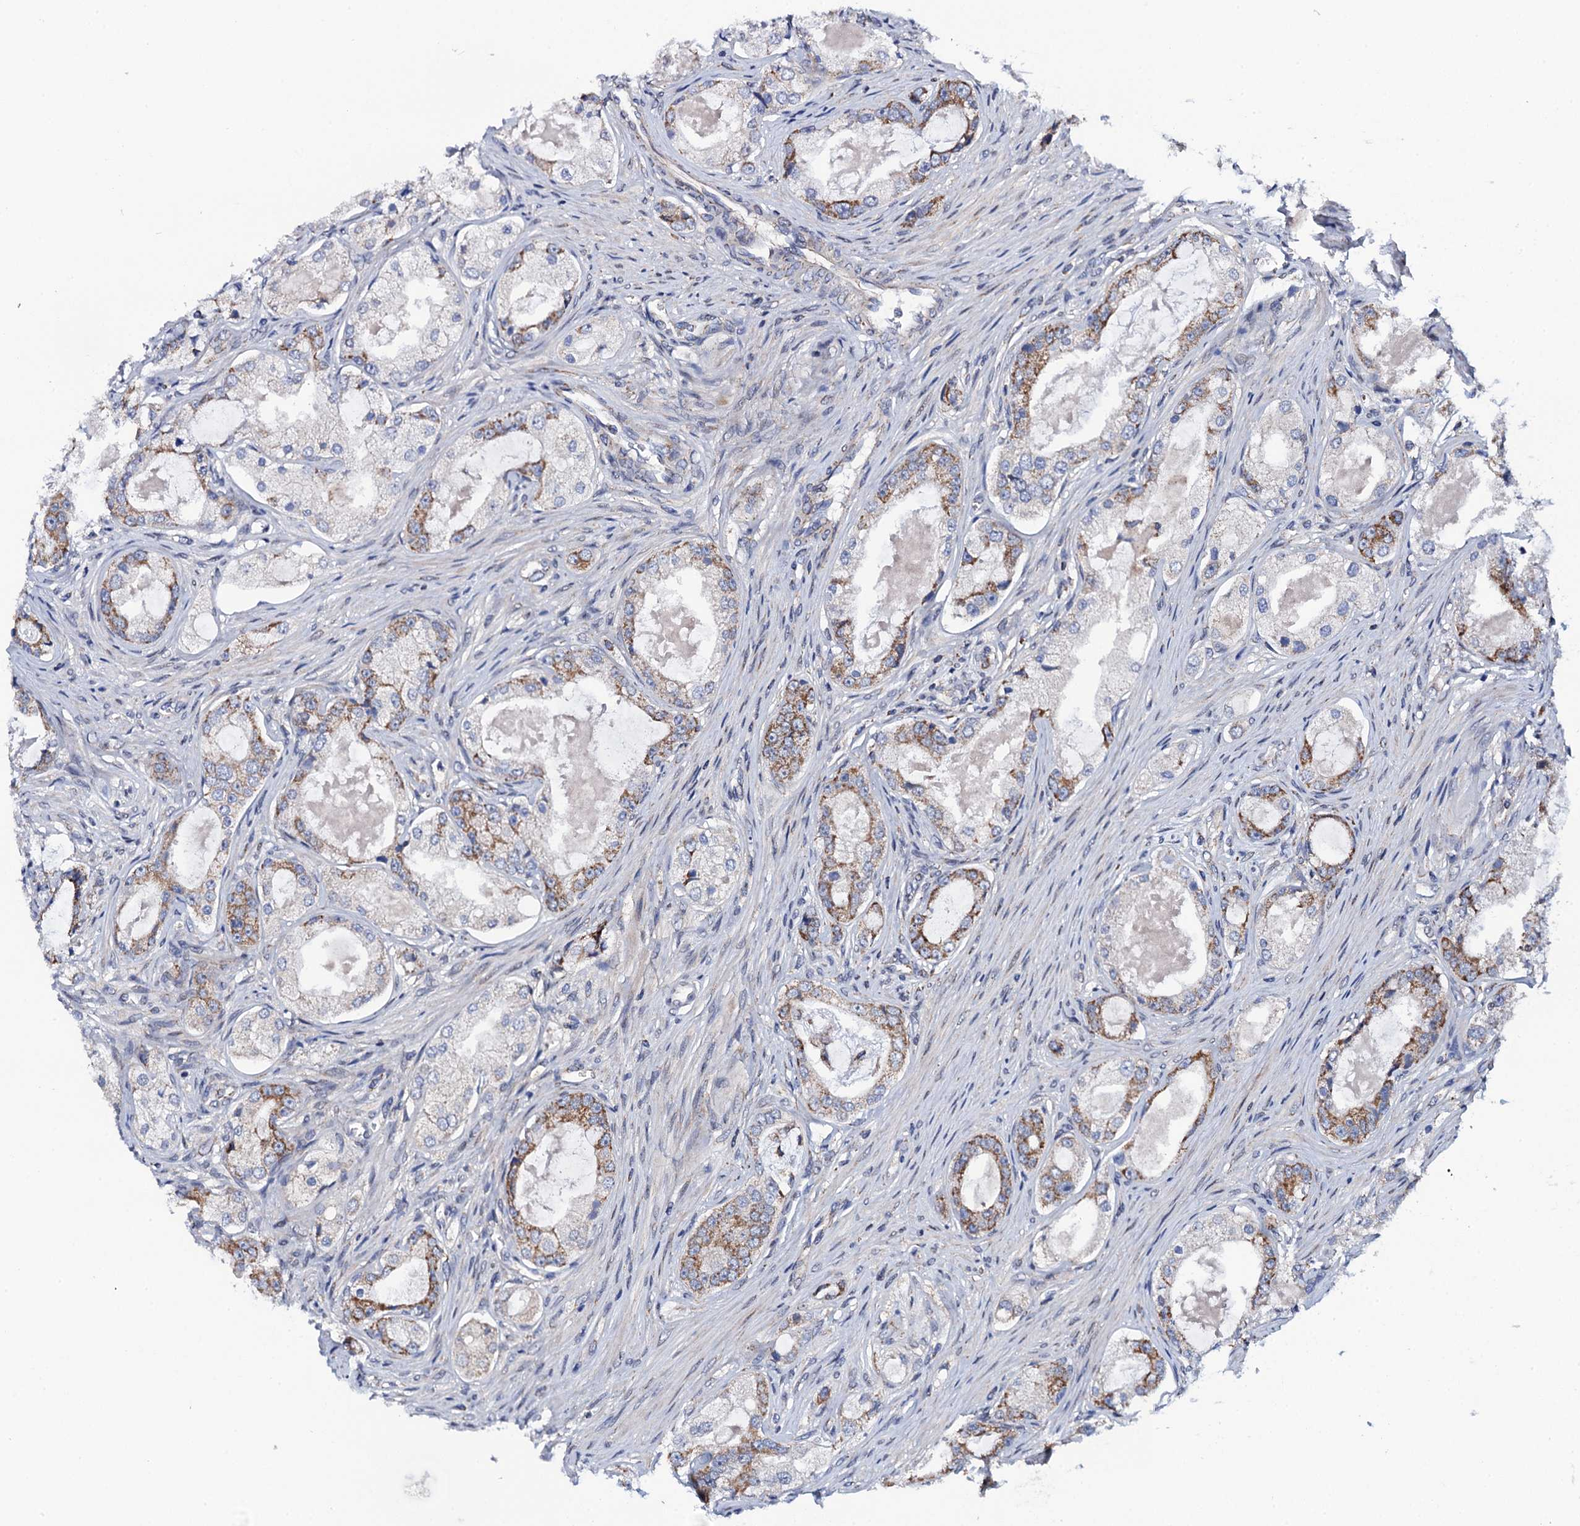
{"staining": {"intensity": "moderate", "quantity": "<25%", "location": "cytoplasmic/membranous"}, "tissue": "prostate cancer", "cell_type": "Tumor cells", "image_type": "cancer", "snomed": [{"axis": "morphology", "description": "Adenocarcinoma, Low grade"}, {"axis": "topography", "description": "Prostate"}], "caption": "This micrograph displays IHC staining of human prostate cancer (low-grade adenocarcinoma), with low moderate cytoplasmic/membranous expression in about <25% of tumor cells.", "gene": "PTCD3", "patient": {"sex": "male", "age": 68}}